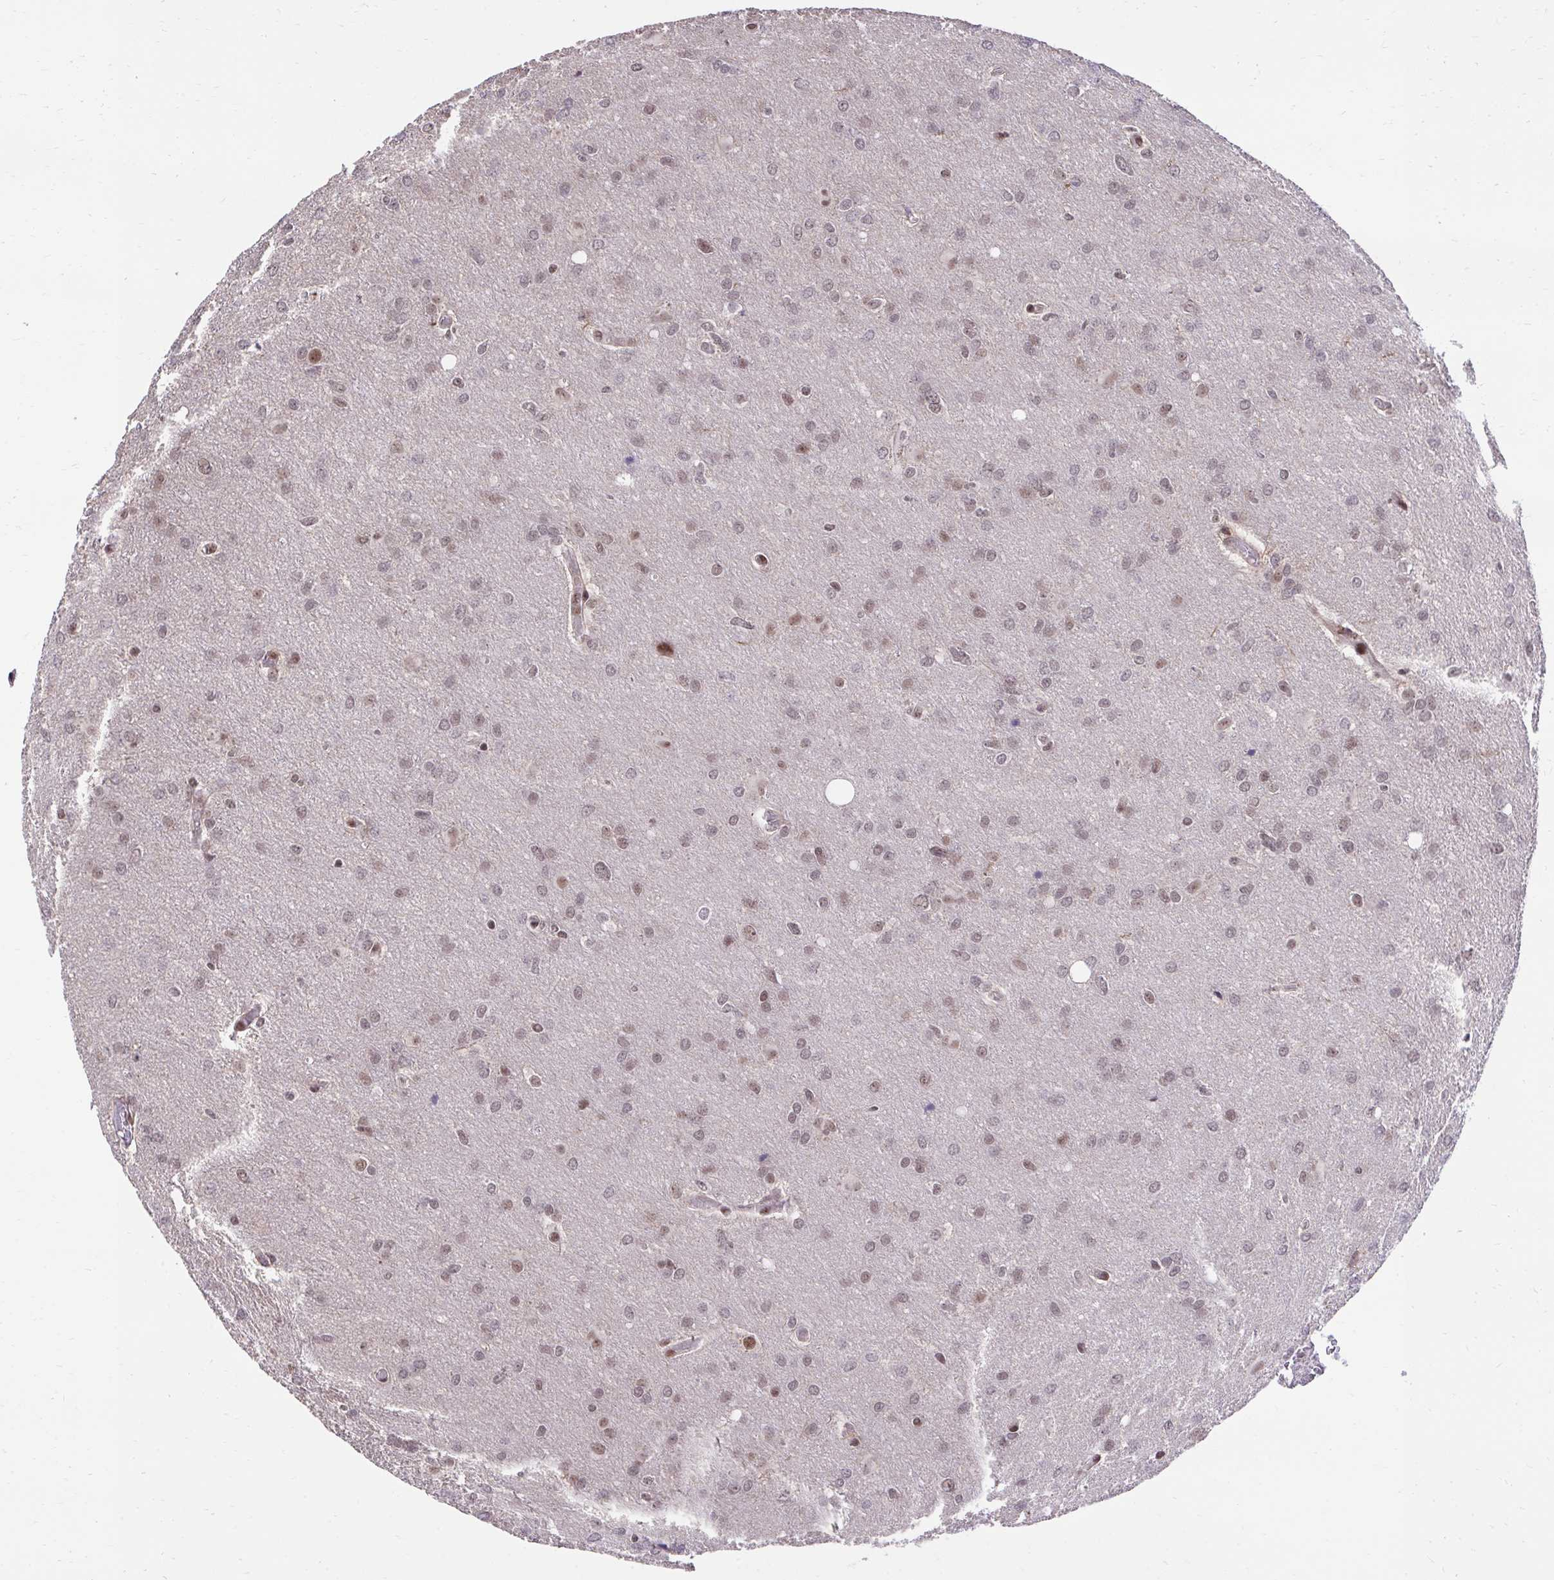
{"staining": {"intensity": "weak", "quantity": "25%-75%", "location": "nuclear"}, "tissue": "glioma", "cell_type": "Tumor cells", "image_type": "cancer", "snomed": [{"axis": "morphology", "description": "Glioma, malignant, High grade"}, {"axis": "topography", "description": "Brain"}], "caption": "High-grade glioma (malignant) was stained to show a protein in brown. There is low levels of weak nuclear positivity in about 25%-75% of tumor cells. (IHC, brightfield microscopy, high magnification).", "gene": "HOXA4", "patient": {"sex": "male", "age": 53}}